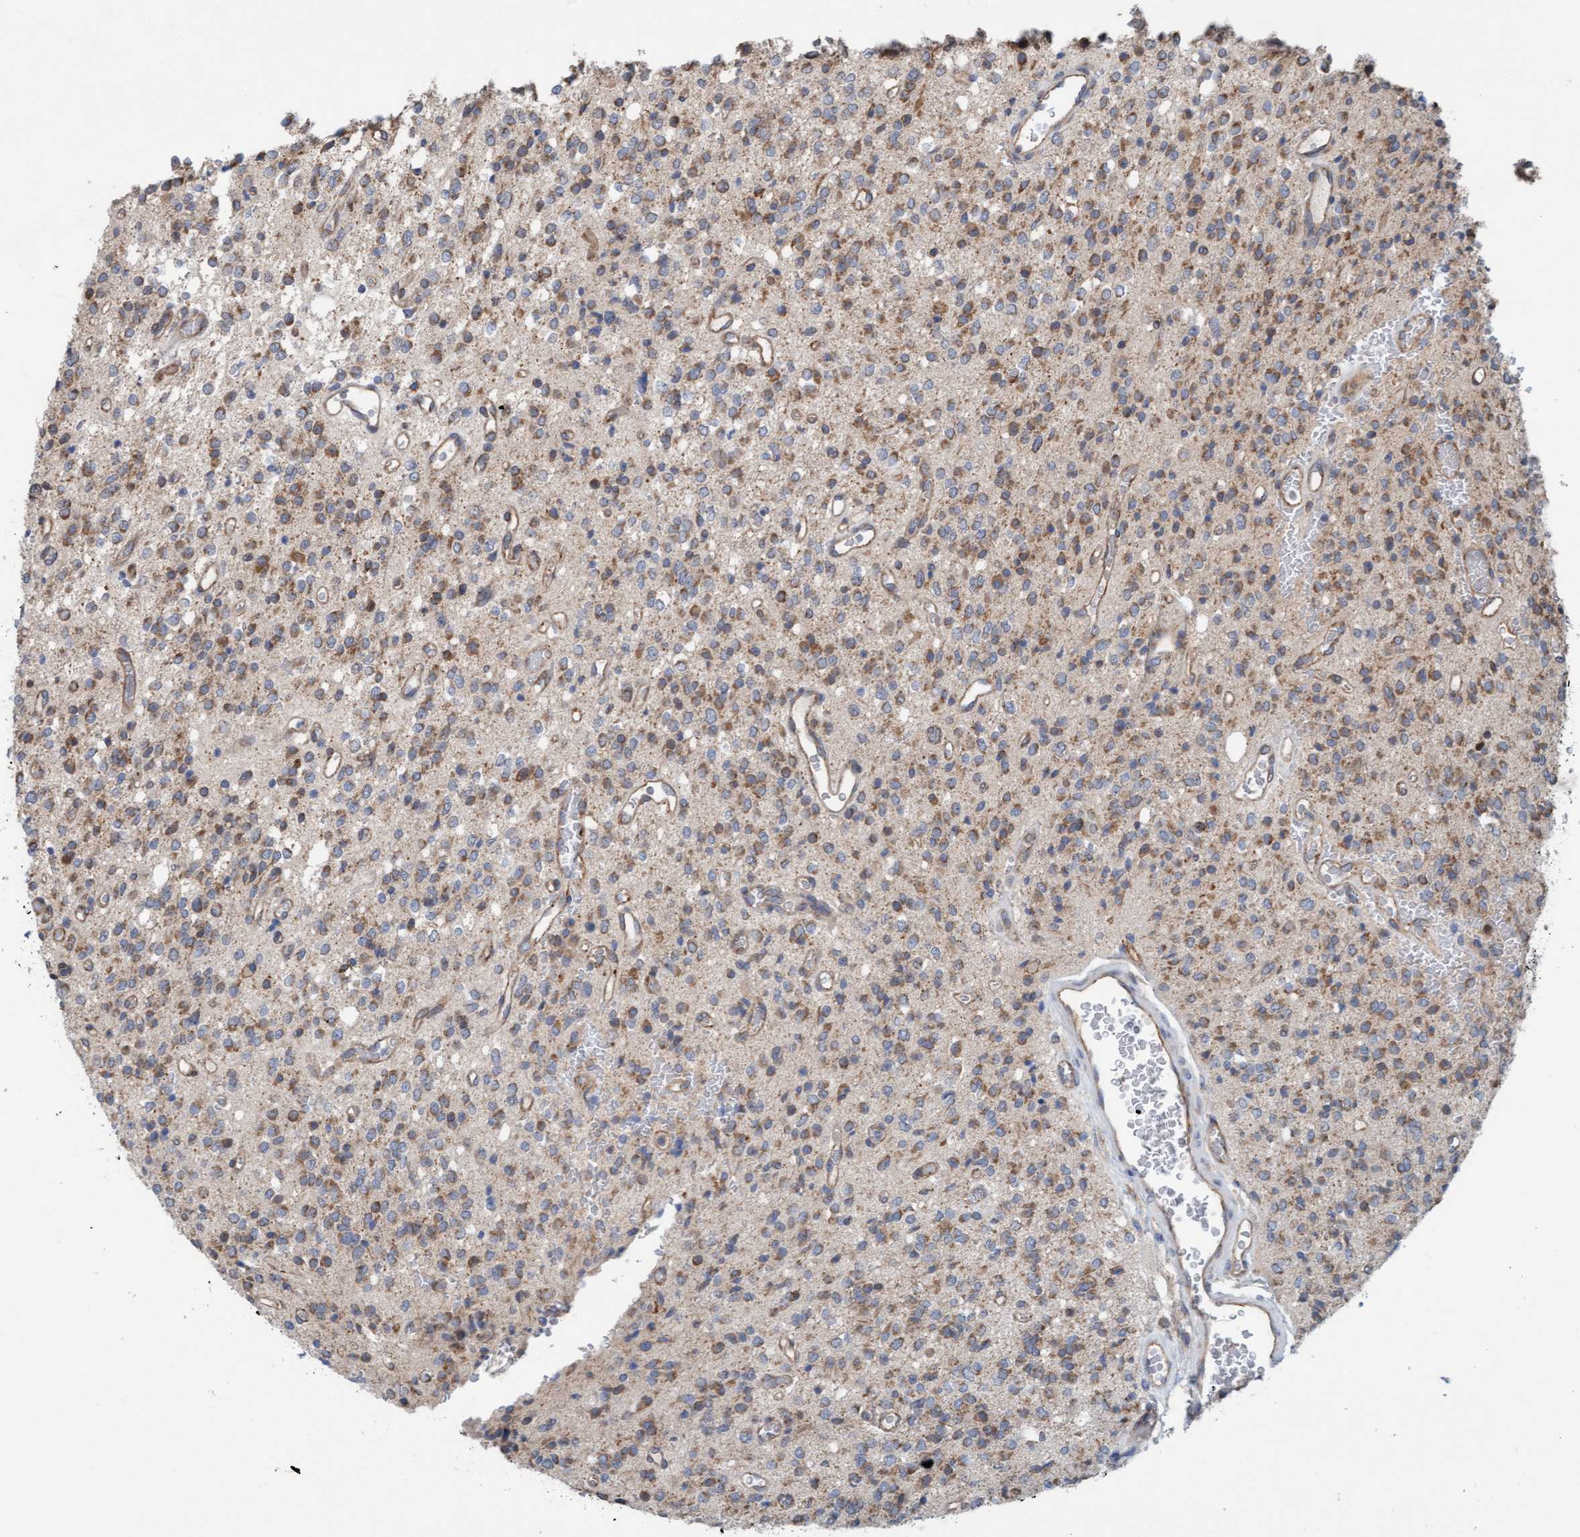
{"staining": {"intensity": "moderate", "quantity": "25%-75%", "location": "cytoplasmic/membranous"}, "tissue": "glioma", "cell_type": "Tumor cells", "image_type": "cancer", "snomed": [{"axis": "morphology", "description": "Glioma, malignant, High grade"}, {"axis": "topography", "description": "Brain"}], "caption": "A high-resolution photomicrograph shows IHC staining of high-grade glioma (malignant), which shows moderate cytoplasmic/membranous positivity in approximately 25%-75% of tumor cells. (DAB (3,3'-diaminobenzidine) IHC, brown staining for protein, blue staining for nuclei).", "gene": "ZNF566", "patient": {"sex": "male", "age": 34}}